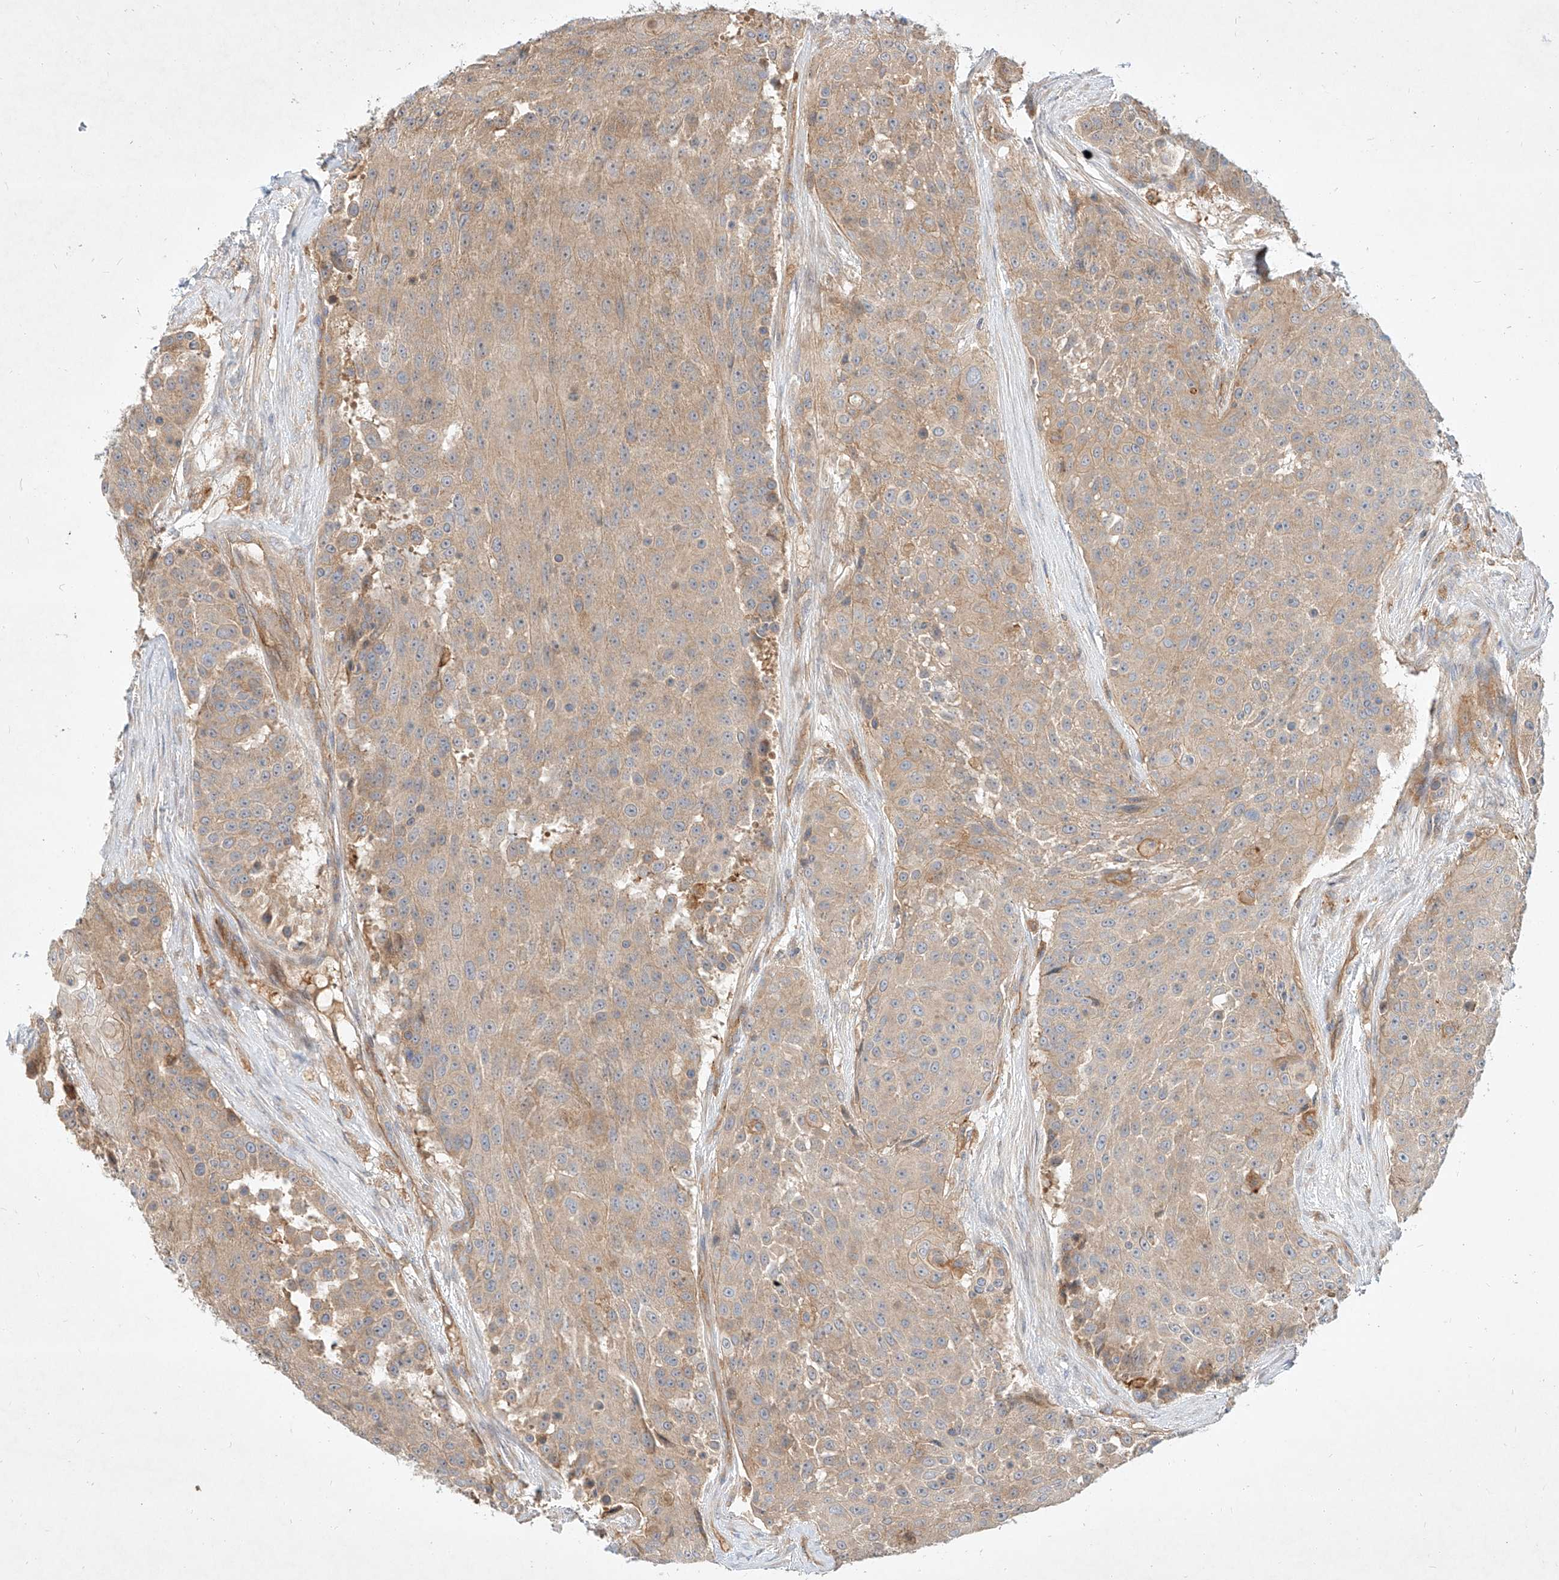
{"staining": {"intensity": "weak", "quantity": "25%-75%", "location": "cytoplasmic/membranous"}, "tissue": "urothelial cancer", "cell_type": "Tumor cells", "image_type": "cancer", "snomed": [{"axis": "morphology", "description": "Urothelial carcinoma, High grade"}, {"axis": "topography", "description": "Urinary bladder"}], "caption": "This micrograph displays high-grade urothelial carcinoma stained with immunohistochemistry (IHC) to label a protein in brown. The cytoplasmic/membranous of tumor cells show weak positivity for the protein. Nuclei are counter-stained blue.", "gene": "NFAM1", "patient": {"sex": "female", "age": 63}}